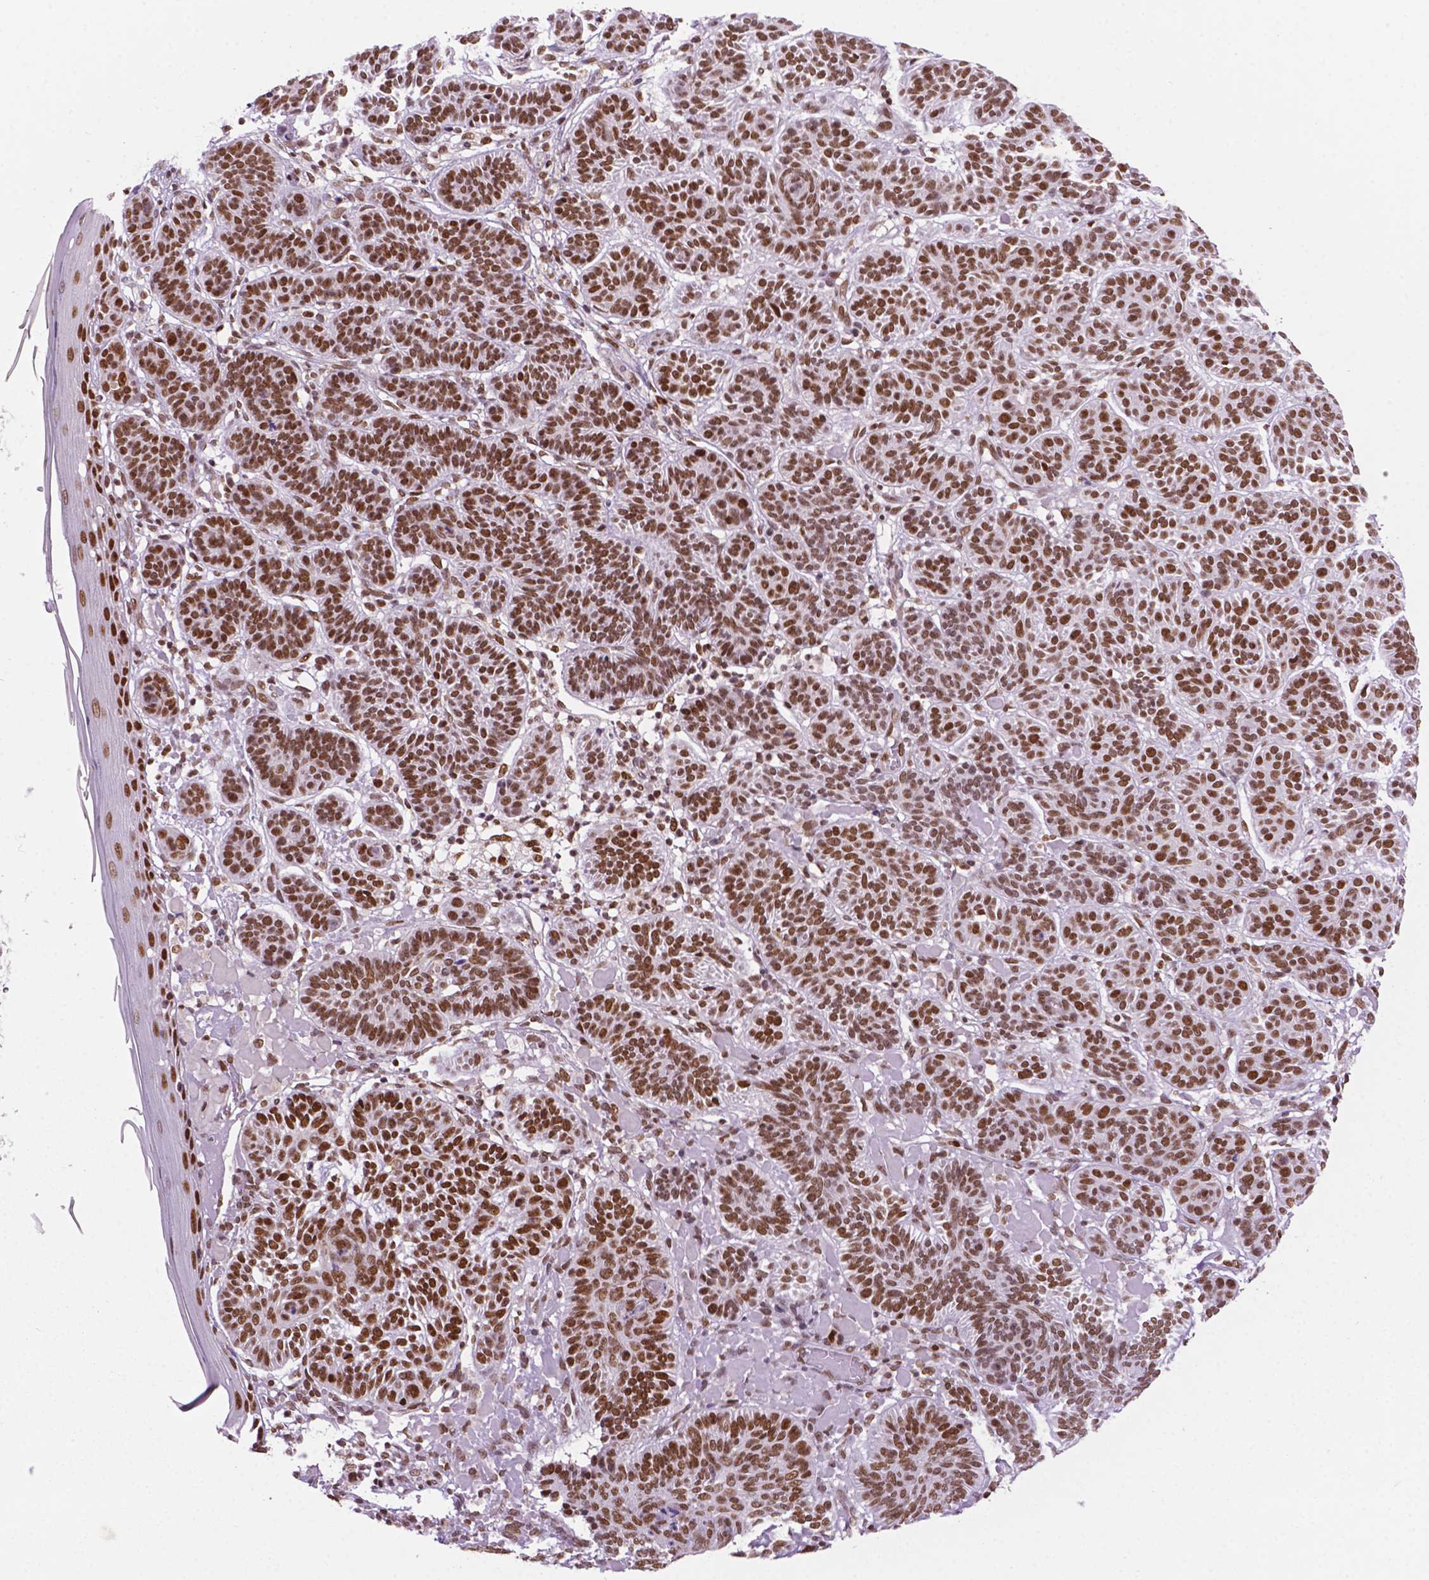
{"staining": {"intensity": "moderate", "quantity": "25%-75%", "location": "nuclear"}, "tissue": "skin cancer", "cell_type": "Tumor cells", "image_type": "cancer", "snomed": [{"axis": "morphology", "description": "Basal cell carcinoma"}, {"axis": "topography", "description": "Skin"}], "caption": "IHC of skin basal cell carcinoma shows medium levels of moderate nuclear positivity in about 25%-75% of tumor cells.", "gene": "MLH1", "patient": {"sex": "male", "age": 85}}